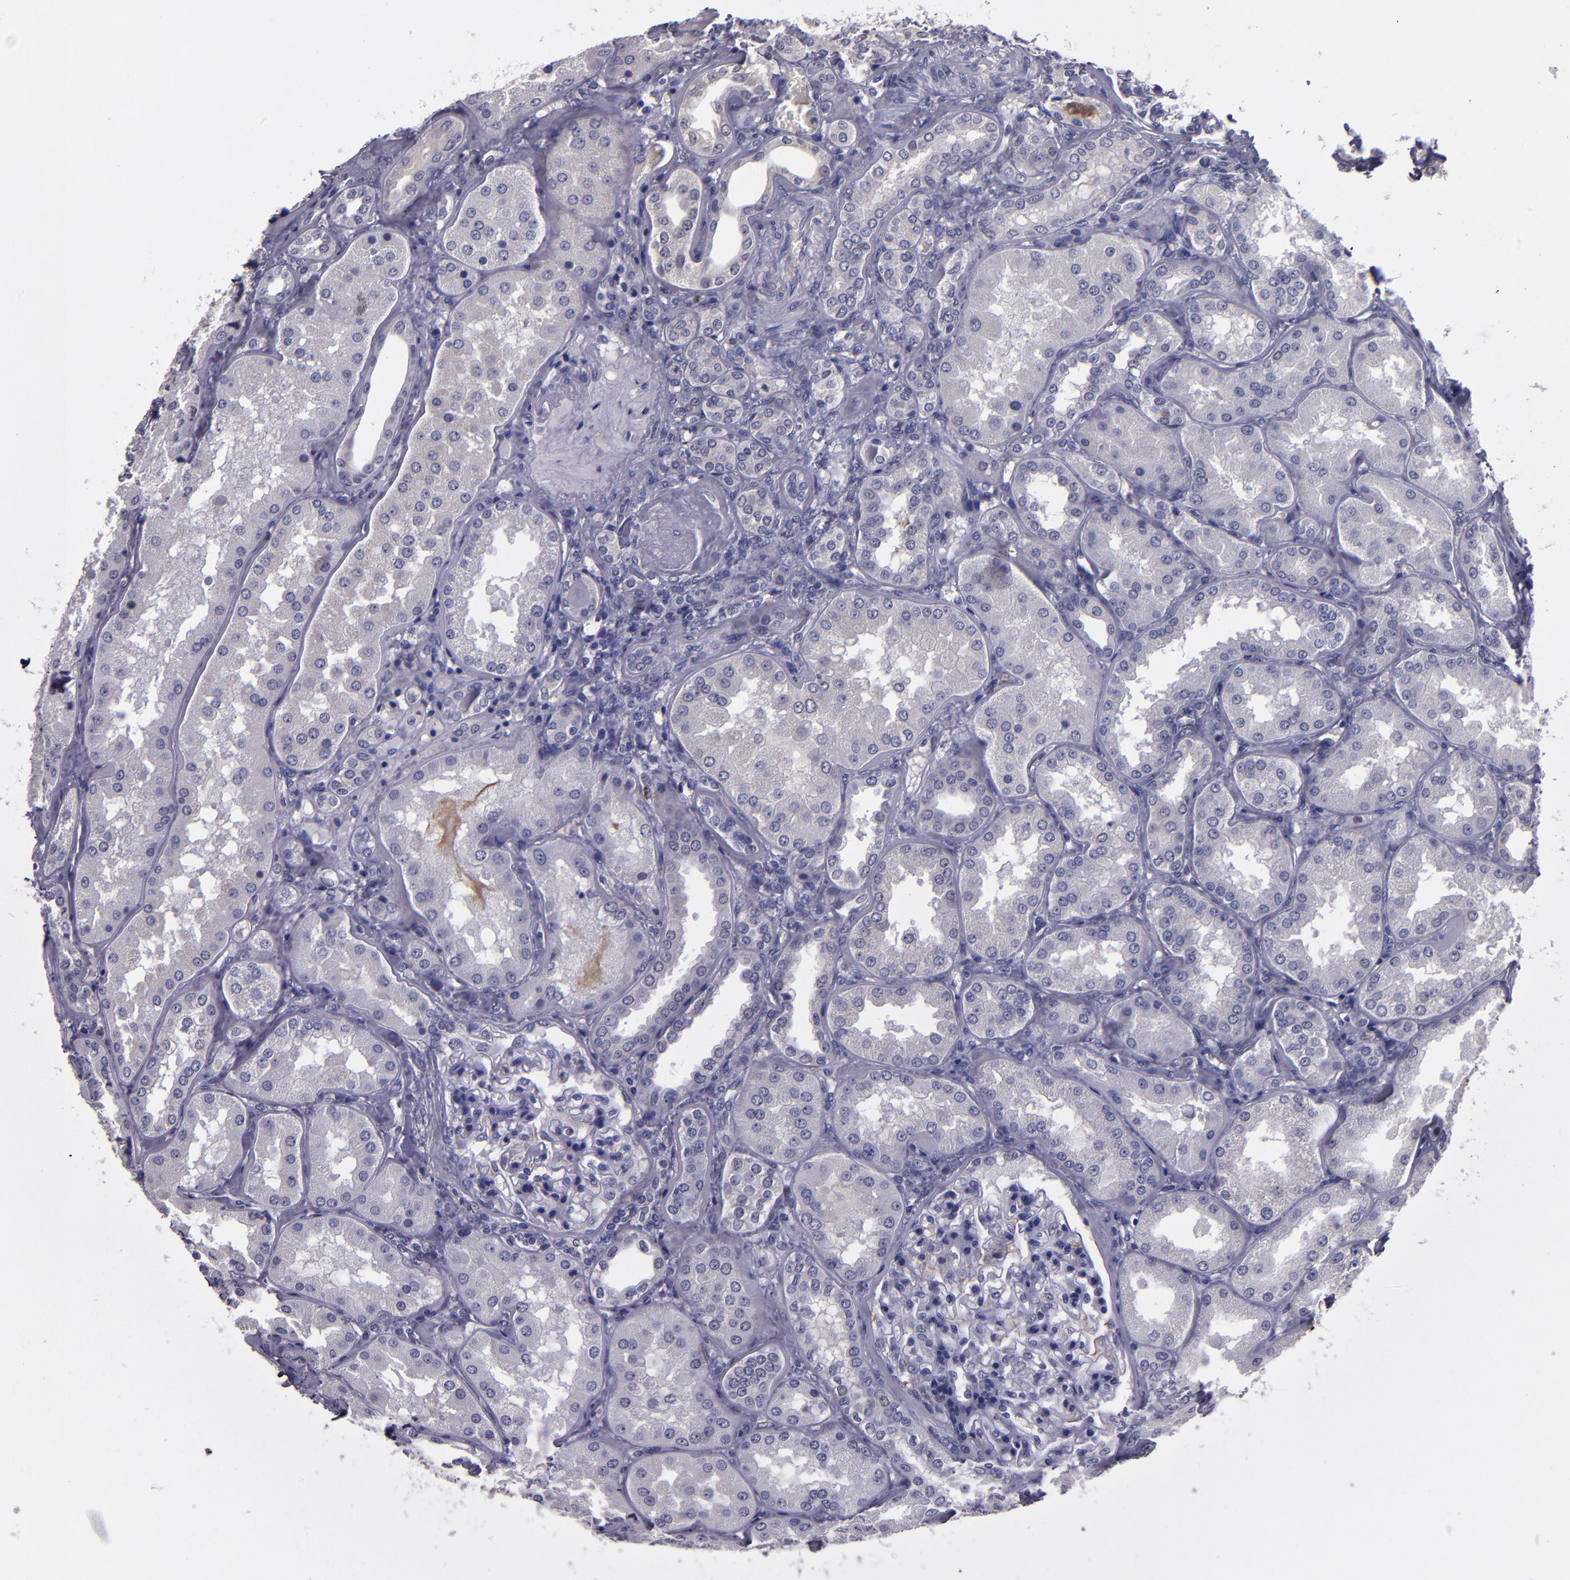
{"staining": {"intensity": "negative", "quantity": "none", "location": "none"}, "tissue": "kidney", "cell_type": "Cells in glomeruli", "image_type": "normal", "snomed": [{"axis": "morphology", "description": "Normal tissue, NOS"}, {"axis": "topography", "description": "Kidney"}], "caption": "A high-resolution image shows immunohistochemistry staining of unremarkable kidney, which reveals no significant staining in cells in glomeruli.", "gene": "CEBPE", "patient": {"sex": "female", "age": 56}}